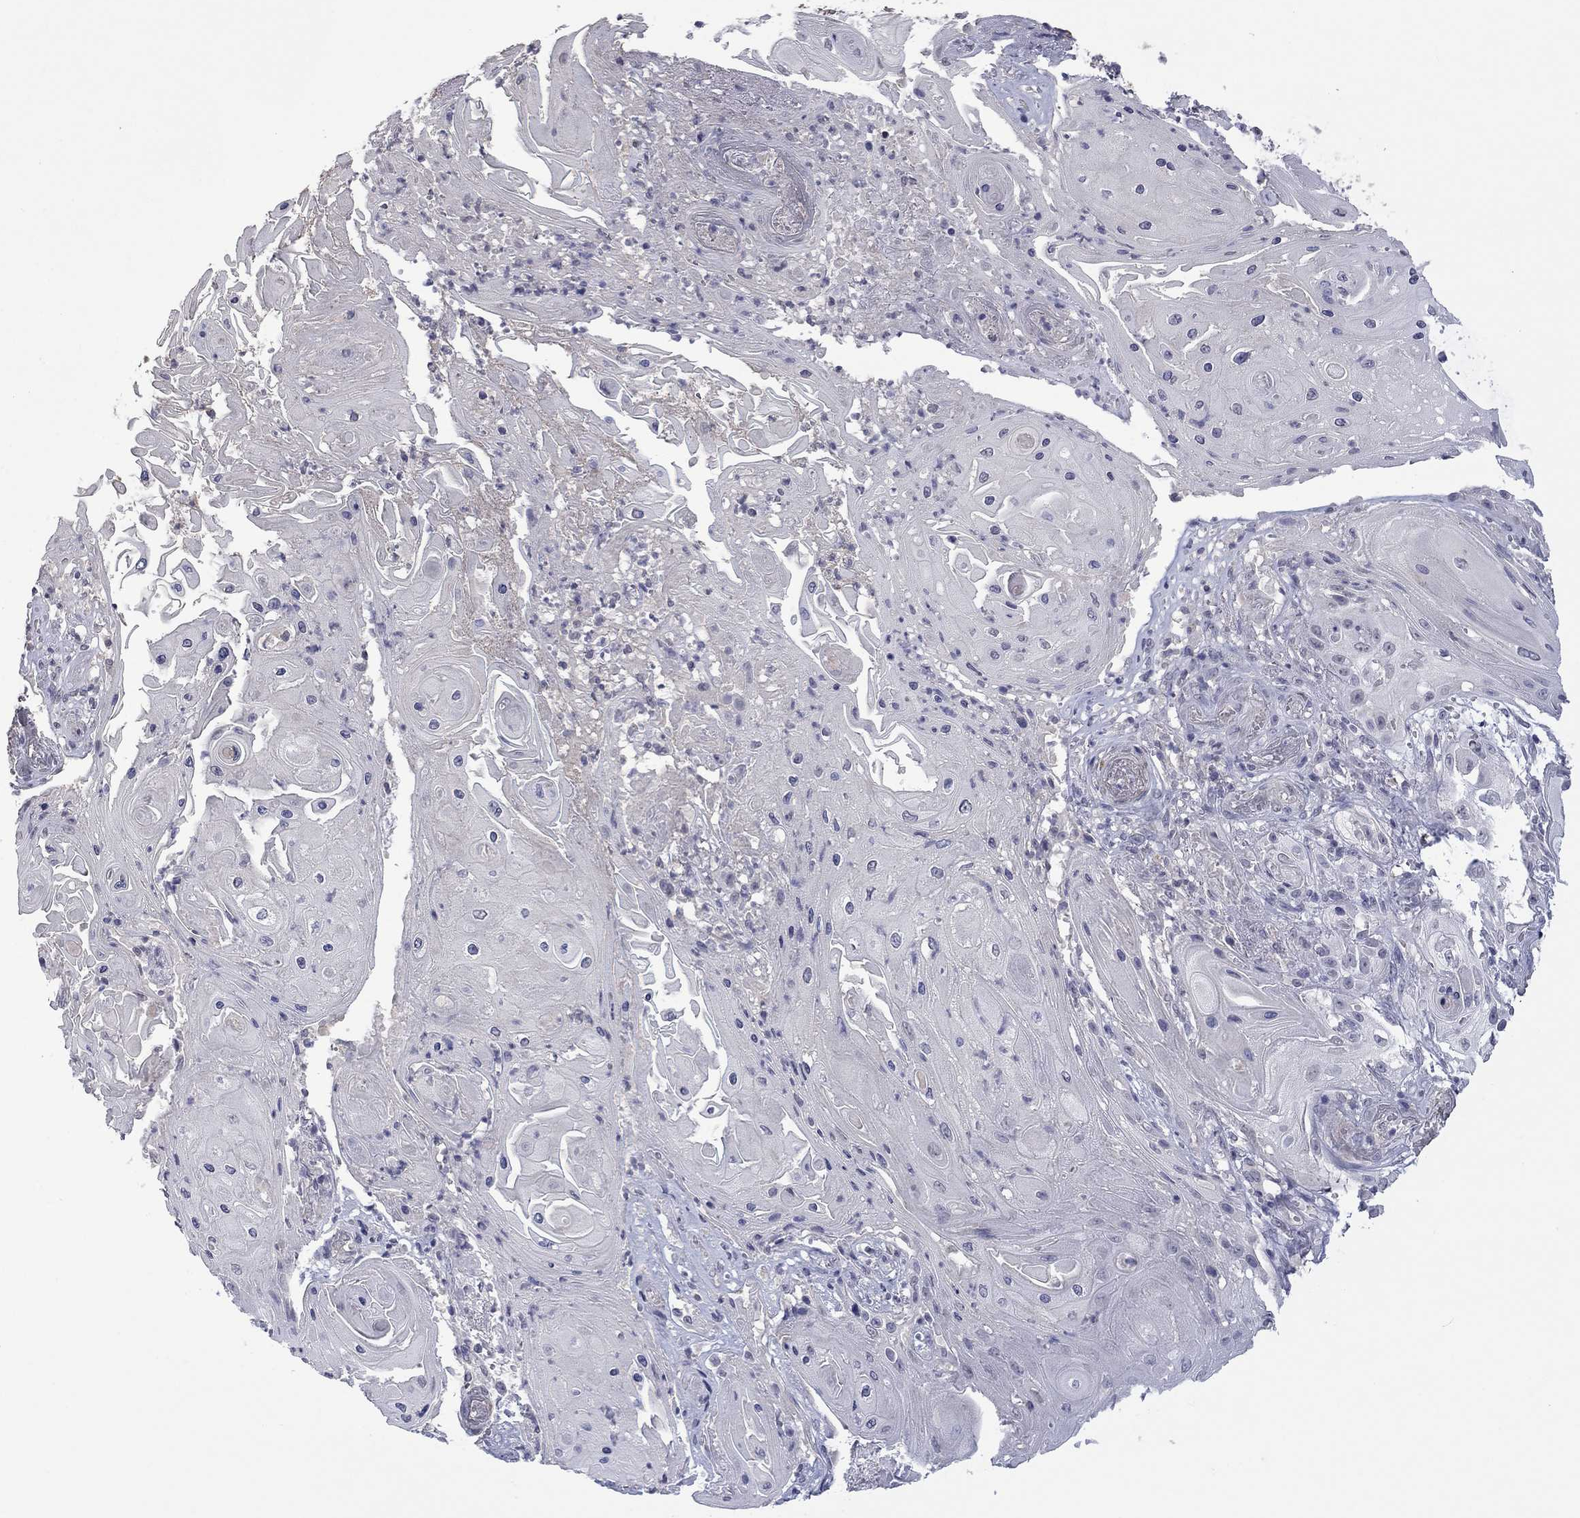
{"staining": {"intensity": "negative", "quantity": "none", "location": "none"}, "tissue": "skin cancer", "cell_type": "Tumor cells", "image_type": "cancer", "snomed": [{"axis": "morphology", "description": "Squamous cell carcinoma, NOS"}, {"axis": "topography", "description": "Skin"}], "caption": "This is a micrograph of immunohistochemistry staining of skin cancer (squamous cell carcinoma), which shows no positivity in tumor cells.", "gene": "IP6K3", "patient": {"sex": "male", "age": 62}}